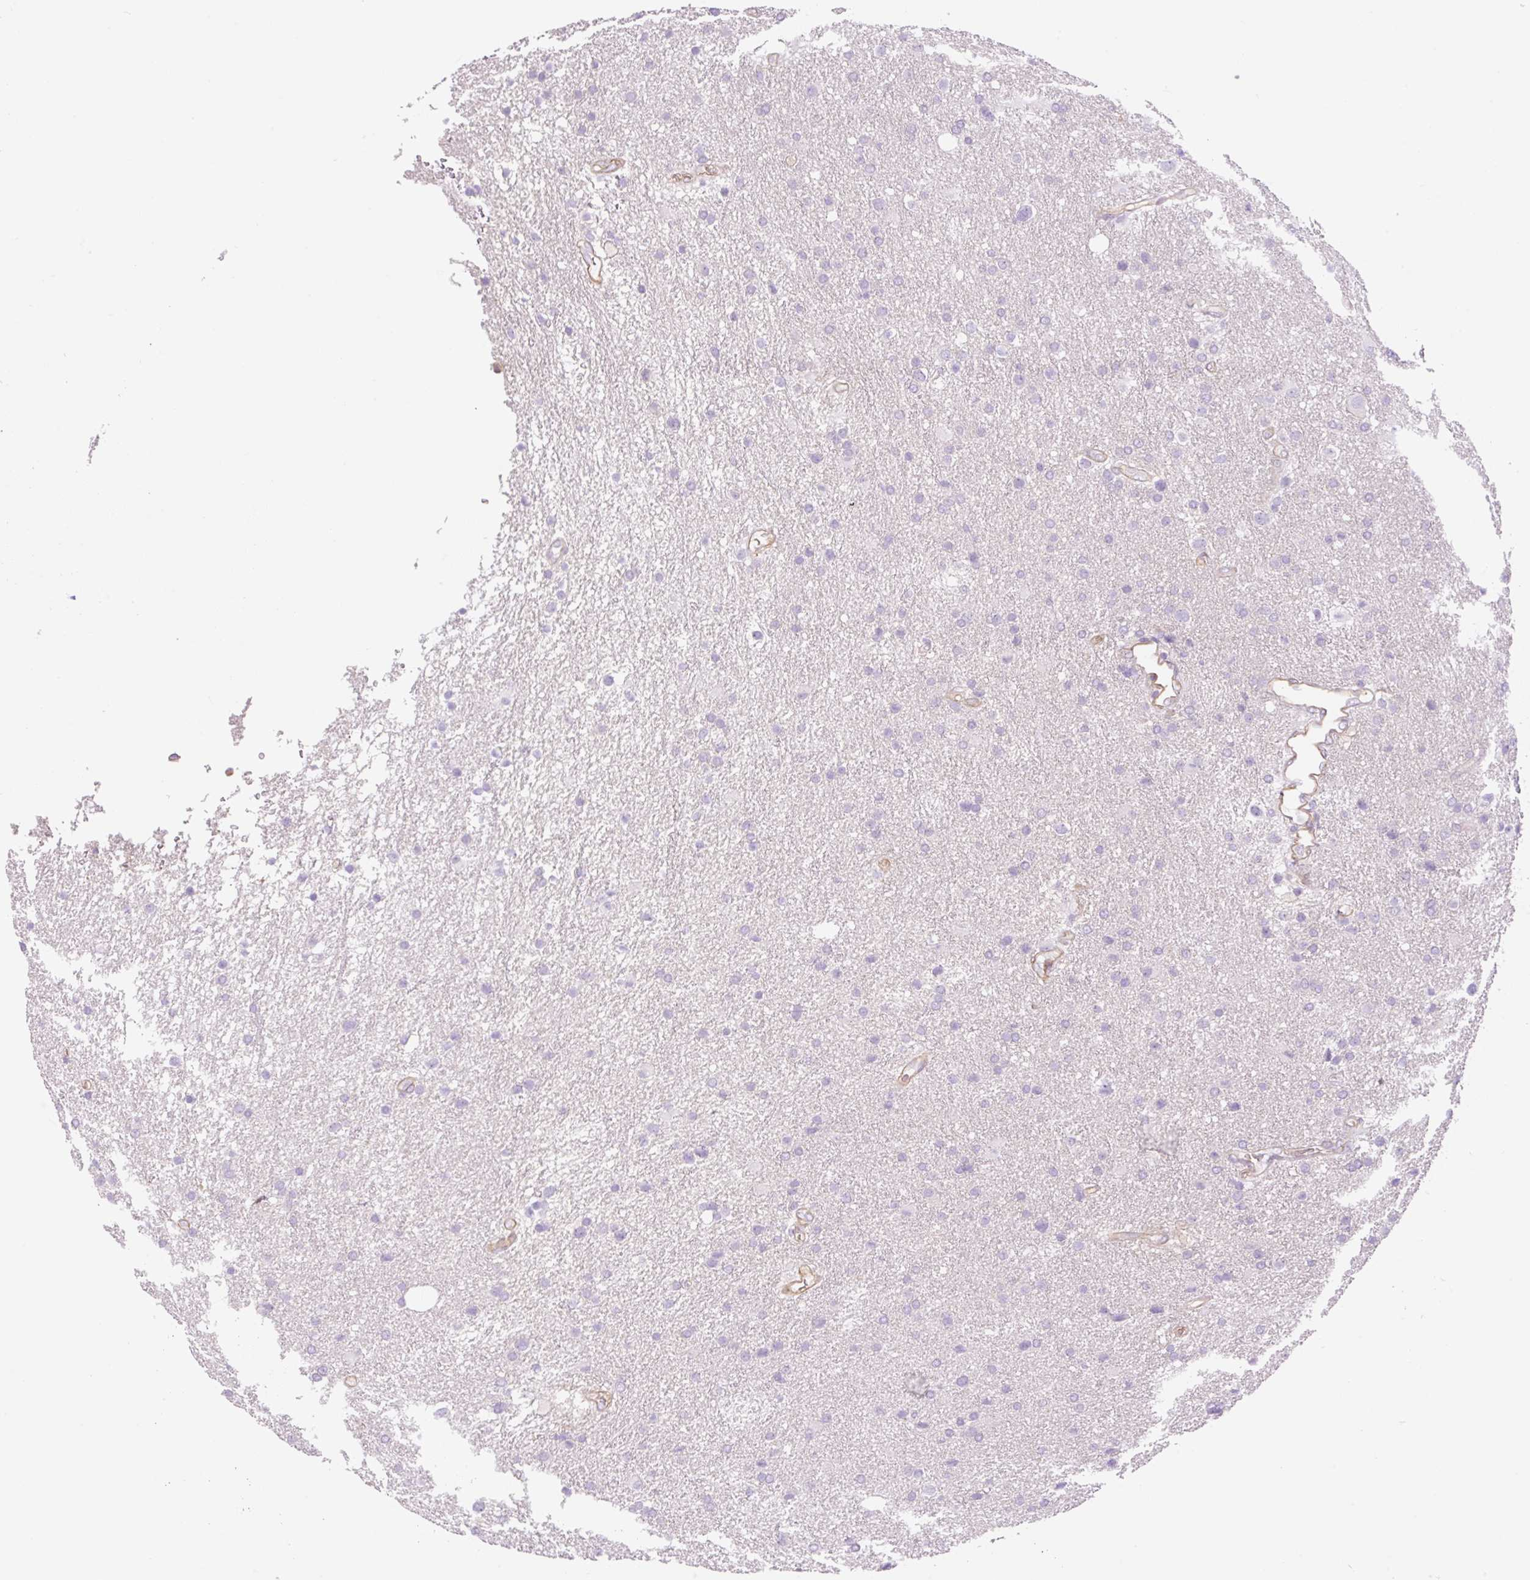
{"staining": {"intensity": "negative", "quantity": "none", "location": "none"}, "tissue": "glioma", "cell_type": "Tumor cells", "image_type": "cancer", "snomed": [{"axis": "morphology", "description": "Glioma, malignant, Low grade"}, {"axis": "topography", "description": "Brain"}], "caption": "DAB (3,3'-diaminobenzidine) immunohistochemical staining of malignant glioma (low-grade) displays no significant positivity in tumor cells.", "gene": "EHD3", "patient": {"sex": "female", "age": 32}}